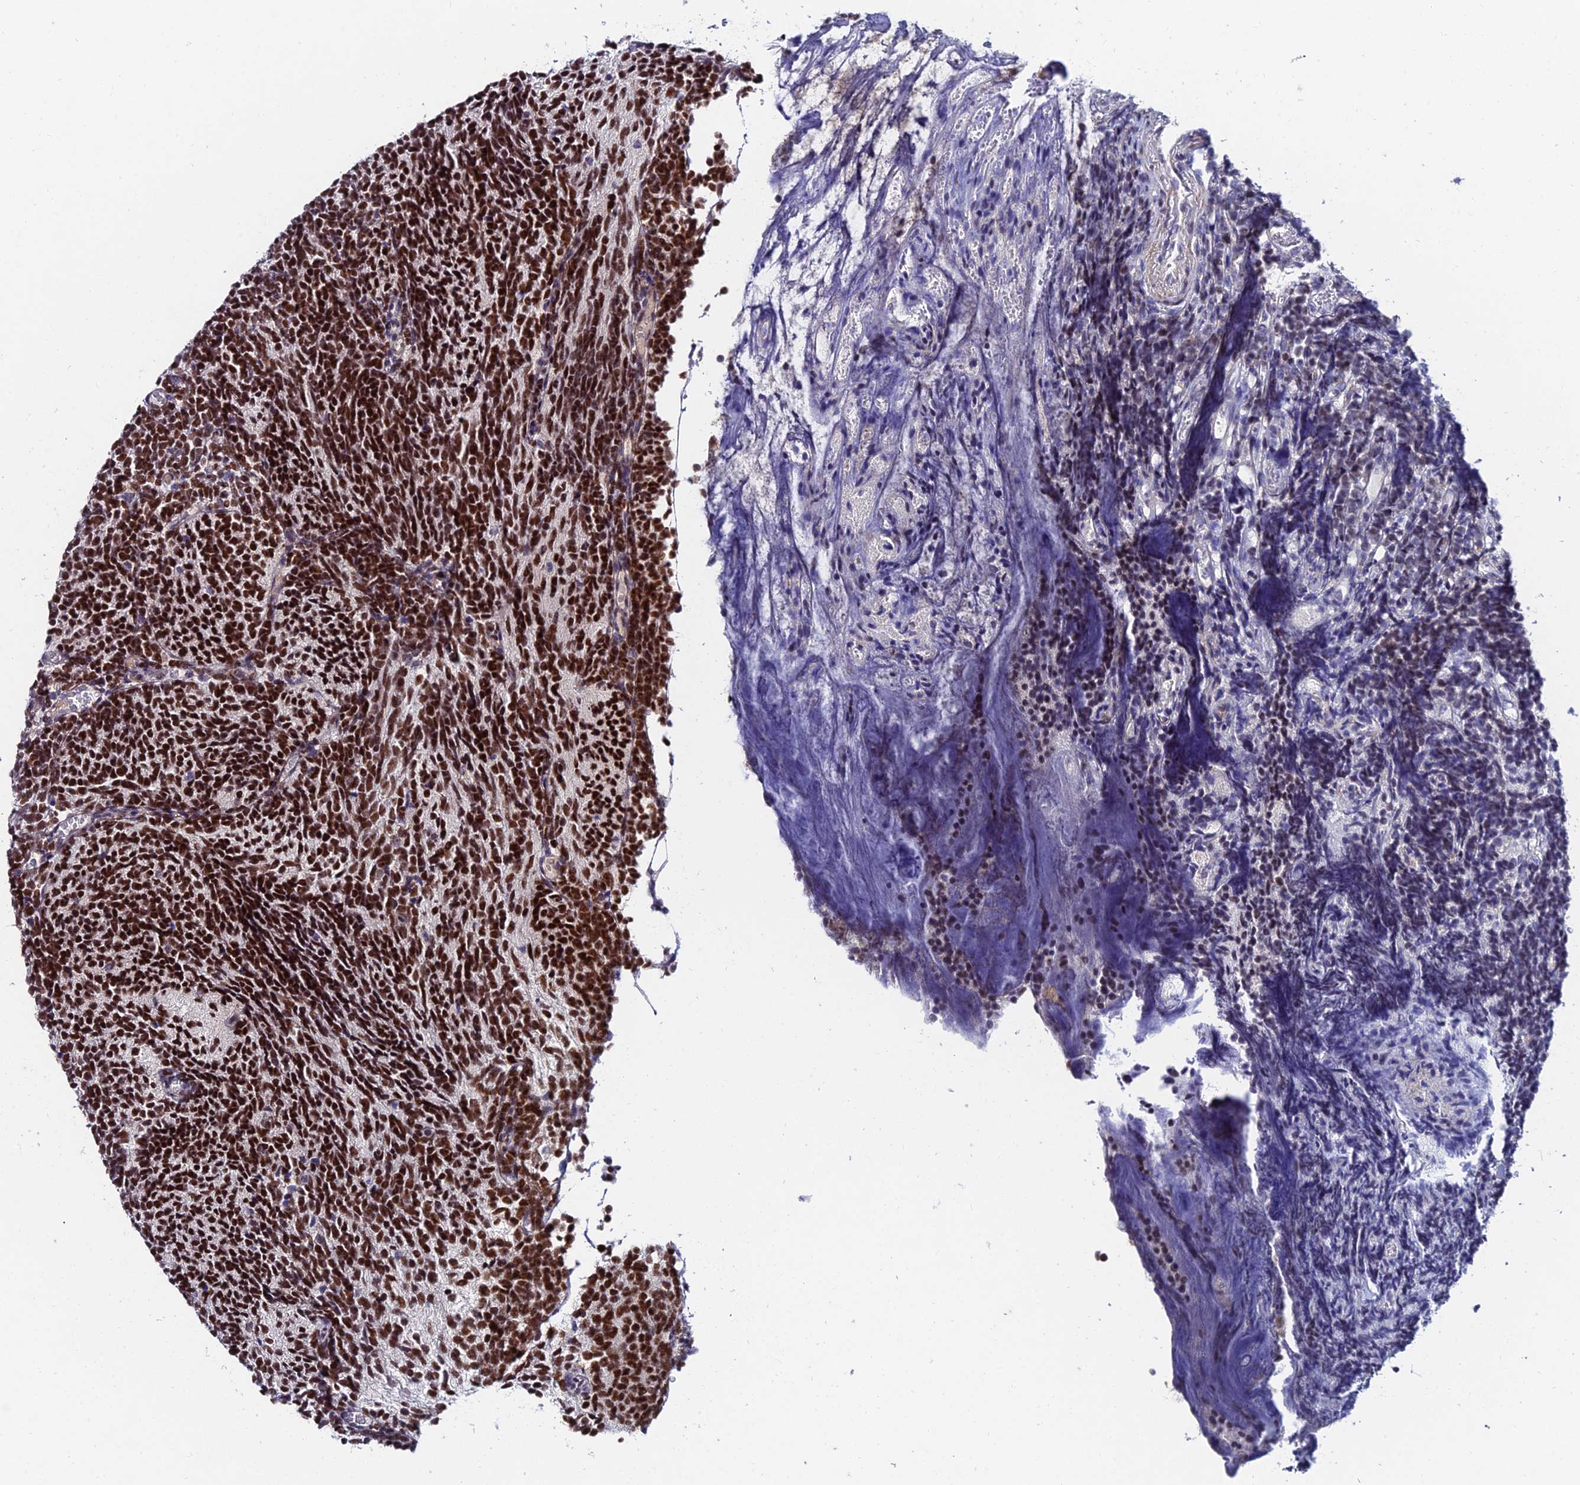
{"staining": {"intensity": "strong", "quantity": ">75%", "location": "nuclear"}, "tissue": "glioma", "cell_type": "Tumor cells", "image_type": "cancer", "snomed": [{"axis": "morphology", "description": "Glioma, malignant, Low grade"}, {"axis": "topography", "description": "Brain"}], "caption": "Protein staining by immunohistochemistry displays strong nuclear expression in about >75% of tumor cells in malignant glioma (low-grade).", "gene": "TRIM24", "patient": {"sex": "female", "age": 1}}